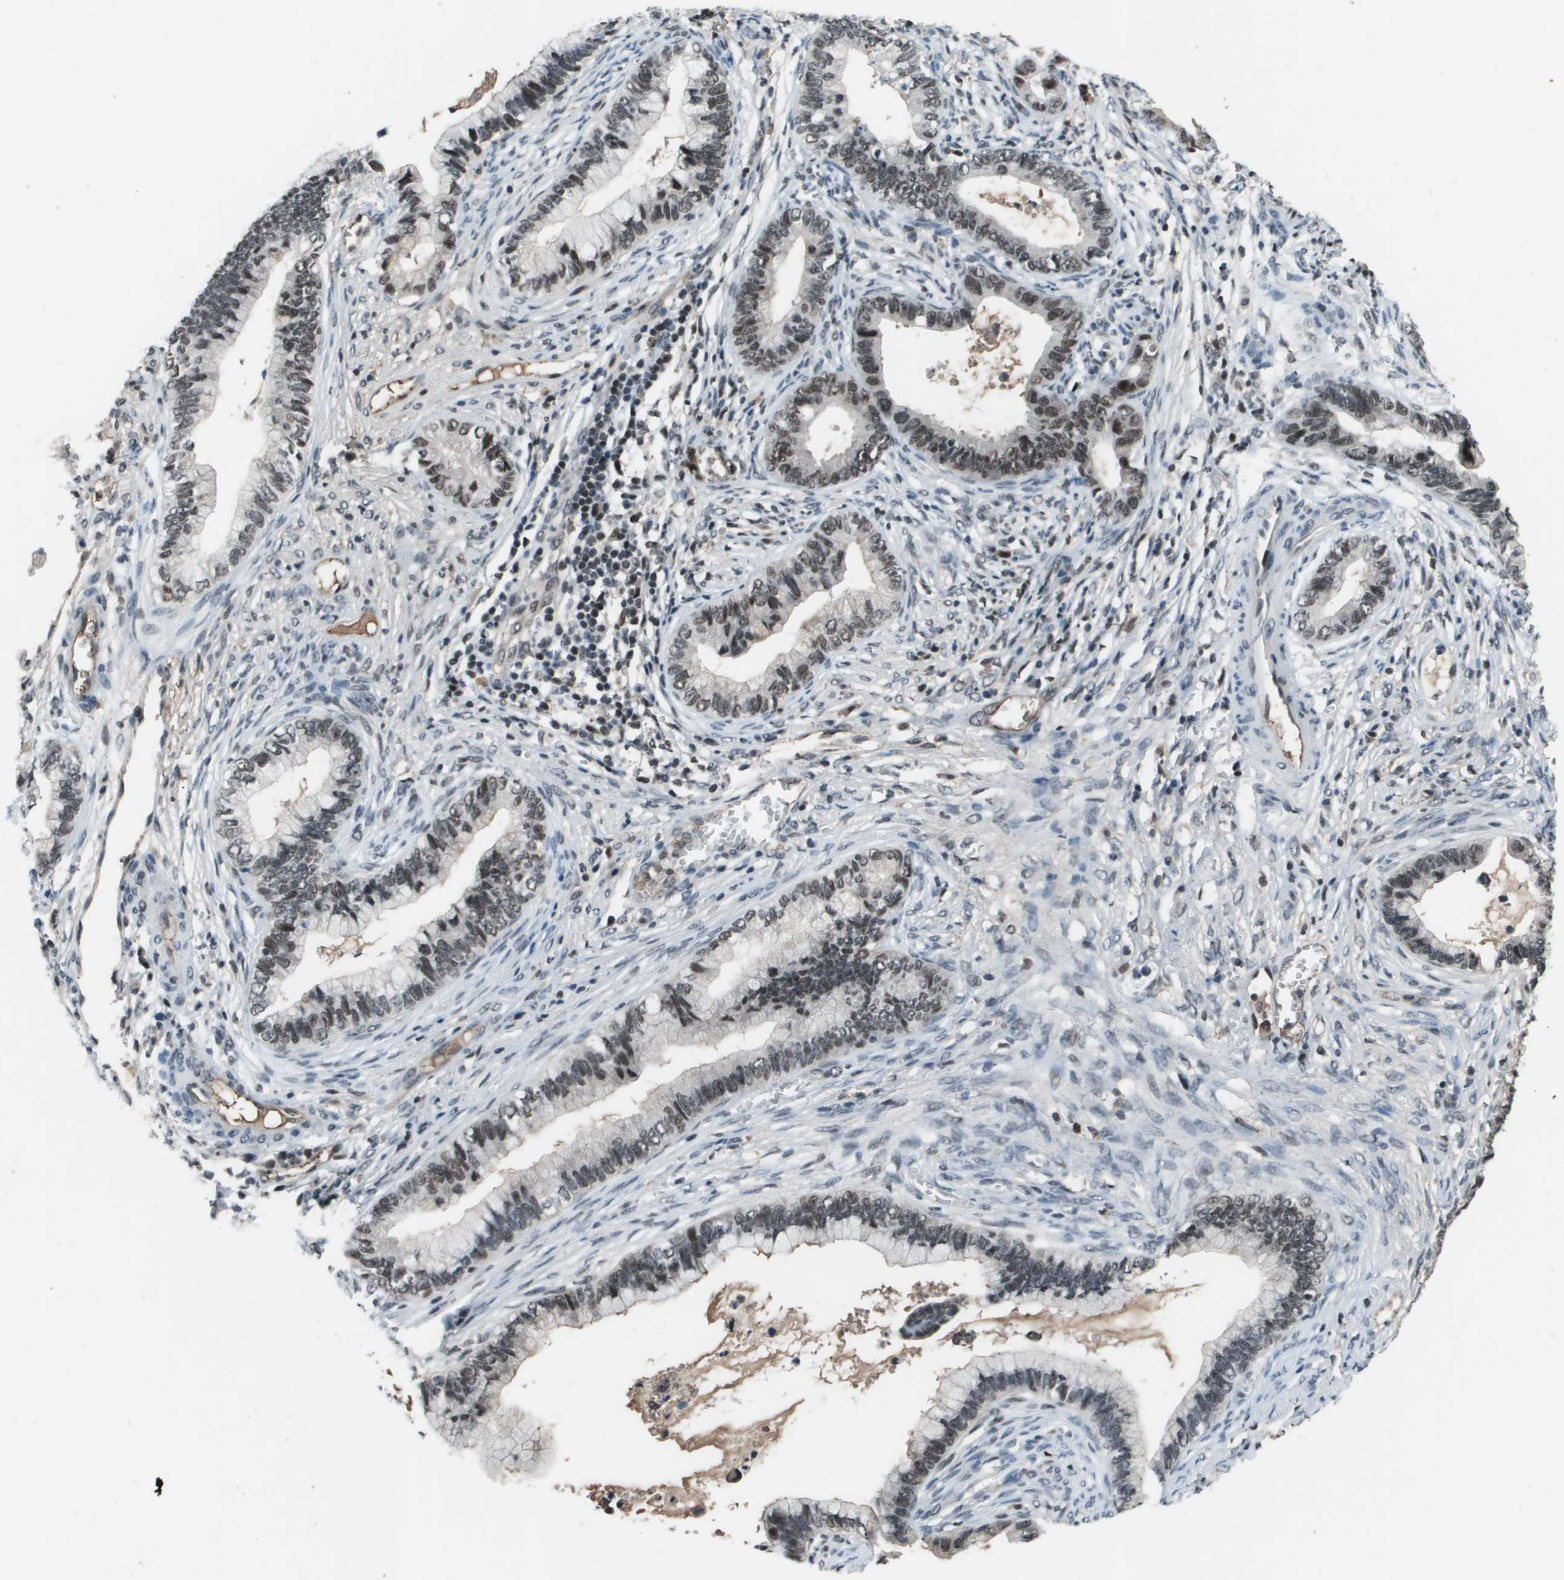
{"staining": {"intensity": "moderate", "quantity": "25%-75%", "location": "nuclear"}, "tissue": "cervical cancer", "cell_type": "Tumor cells", "image_type": "cancer", "snomed": [{"axis": "morphology", "description": "Adenocarcinoma, NOS"}, {"axis": "topography", "description": "Cervix"}], "caption": "IHC of human cervical cancer (adenocarcinoma) exhibits medium levels of moderate nuclear positivity in approximately 25%-75% of tumor cells.", "gene": "THRAP3", "patient": {"sex": "female", "age": 44}}